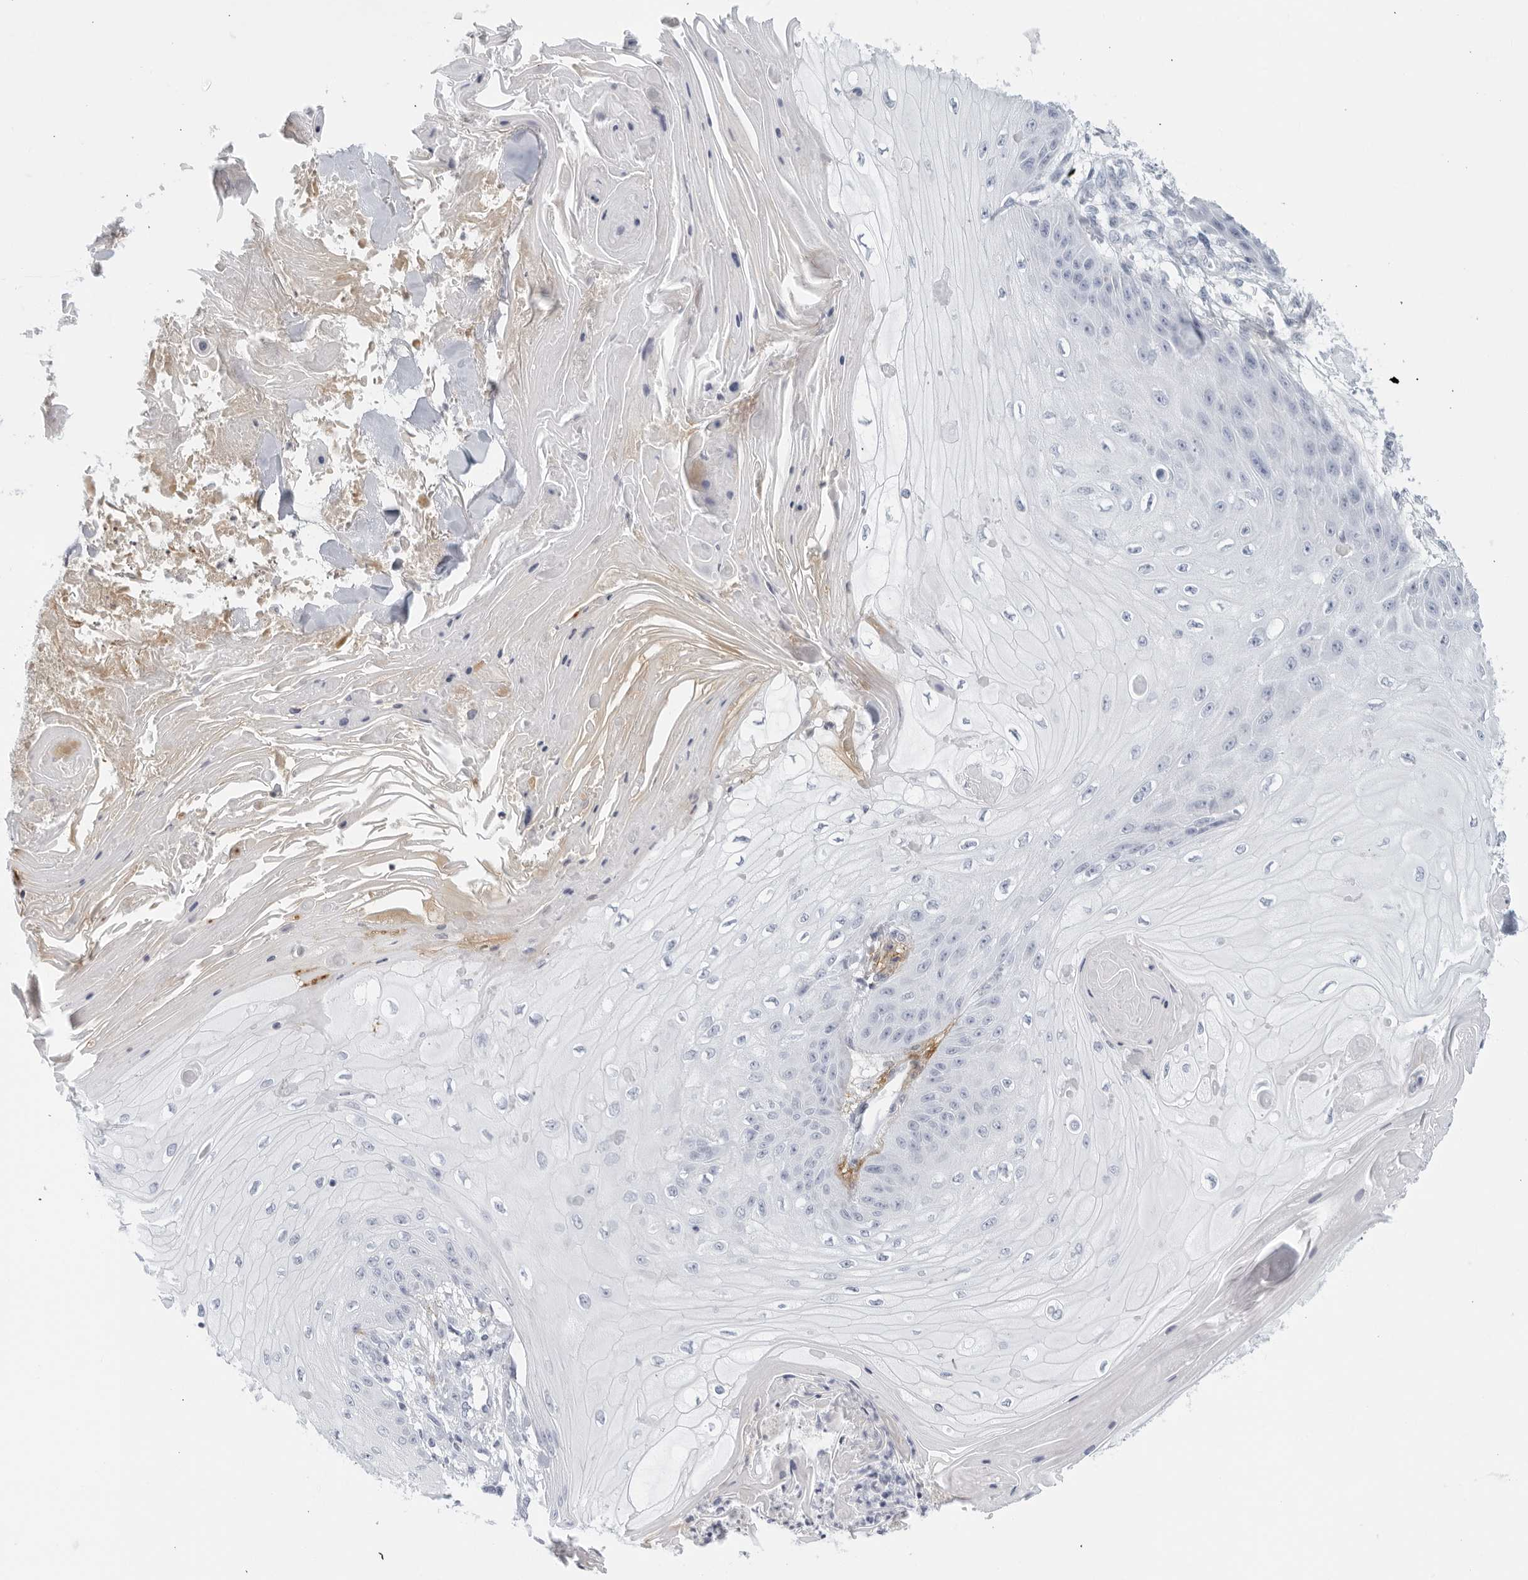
{"staining": {"intensity": "negative", "quantity": "none", "location": "none"}, "tissue": "skin cancer", "cell_type": "Tumor cells", "image_type": "cancer", "snomed": [{"axis": "morphology", "description": "Squamous cell carcinoma, NOS"}, {"axis": "topography", "description": "Skin"}], "caption": "Skin cancer stained for a protein using immunohistochemistry (IHC) exhibits no expression tumor cells.", "gene": "FGG", "patient": {"sex": "male", "age": 74}}